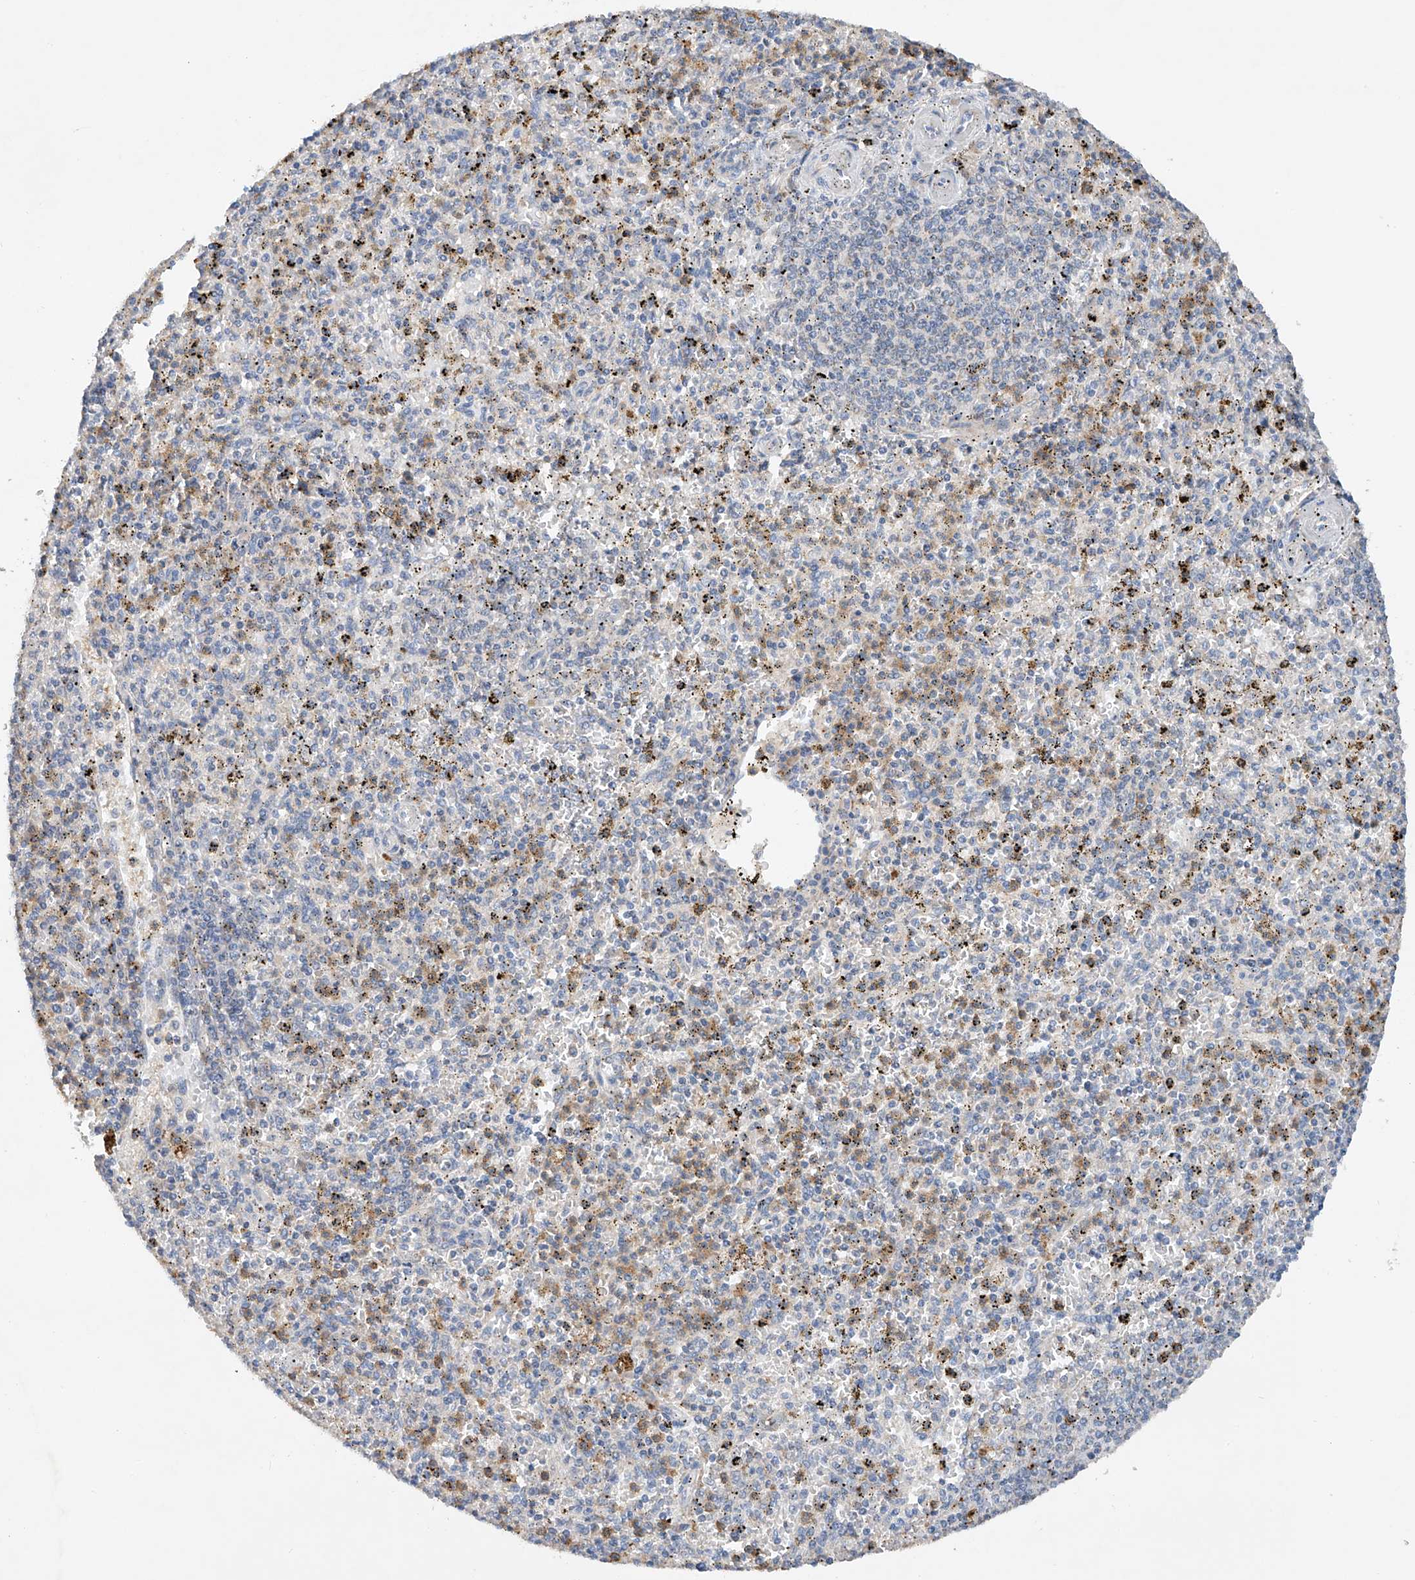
{"staining": {"intensity": "weak", "quantity": "25%-75%", "location": "cytoplasmic/membranous"}, "tissue": "spleen", "cell_type": "Cells in red pulp", "image_type": "normal", "snomed": [{"axis": "morphology", "description": "Normal tissue, NOS"}, {"axis": "topography", "description": "Spleen"}], "caption": "An image showing weak cytoplasmic/membranous positivity in approximately 25%-75% of cells in red pulp in benign spleen, as visualized by brown immunohistochemical staining.", "gene": "GPC4", "patient": {"sex": "male", "age": 72}}